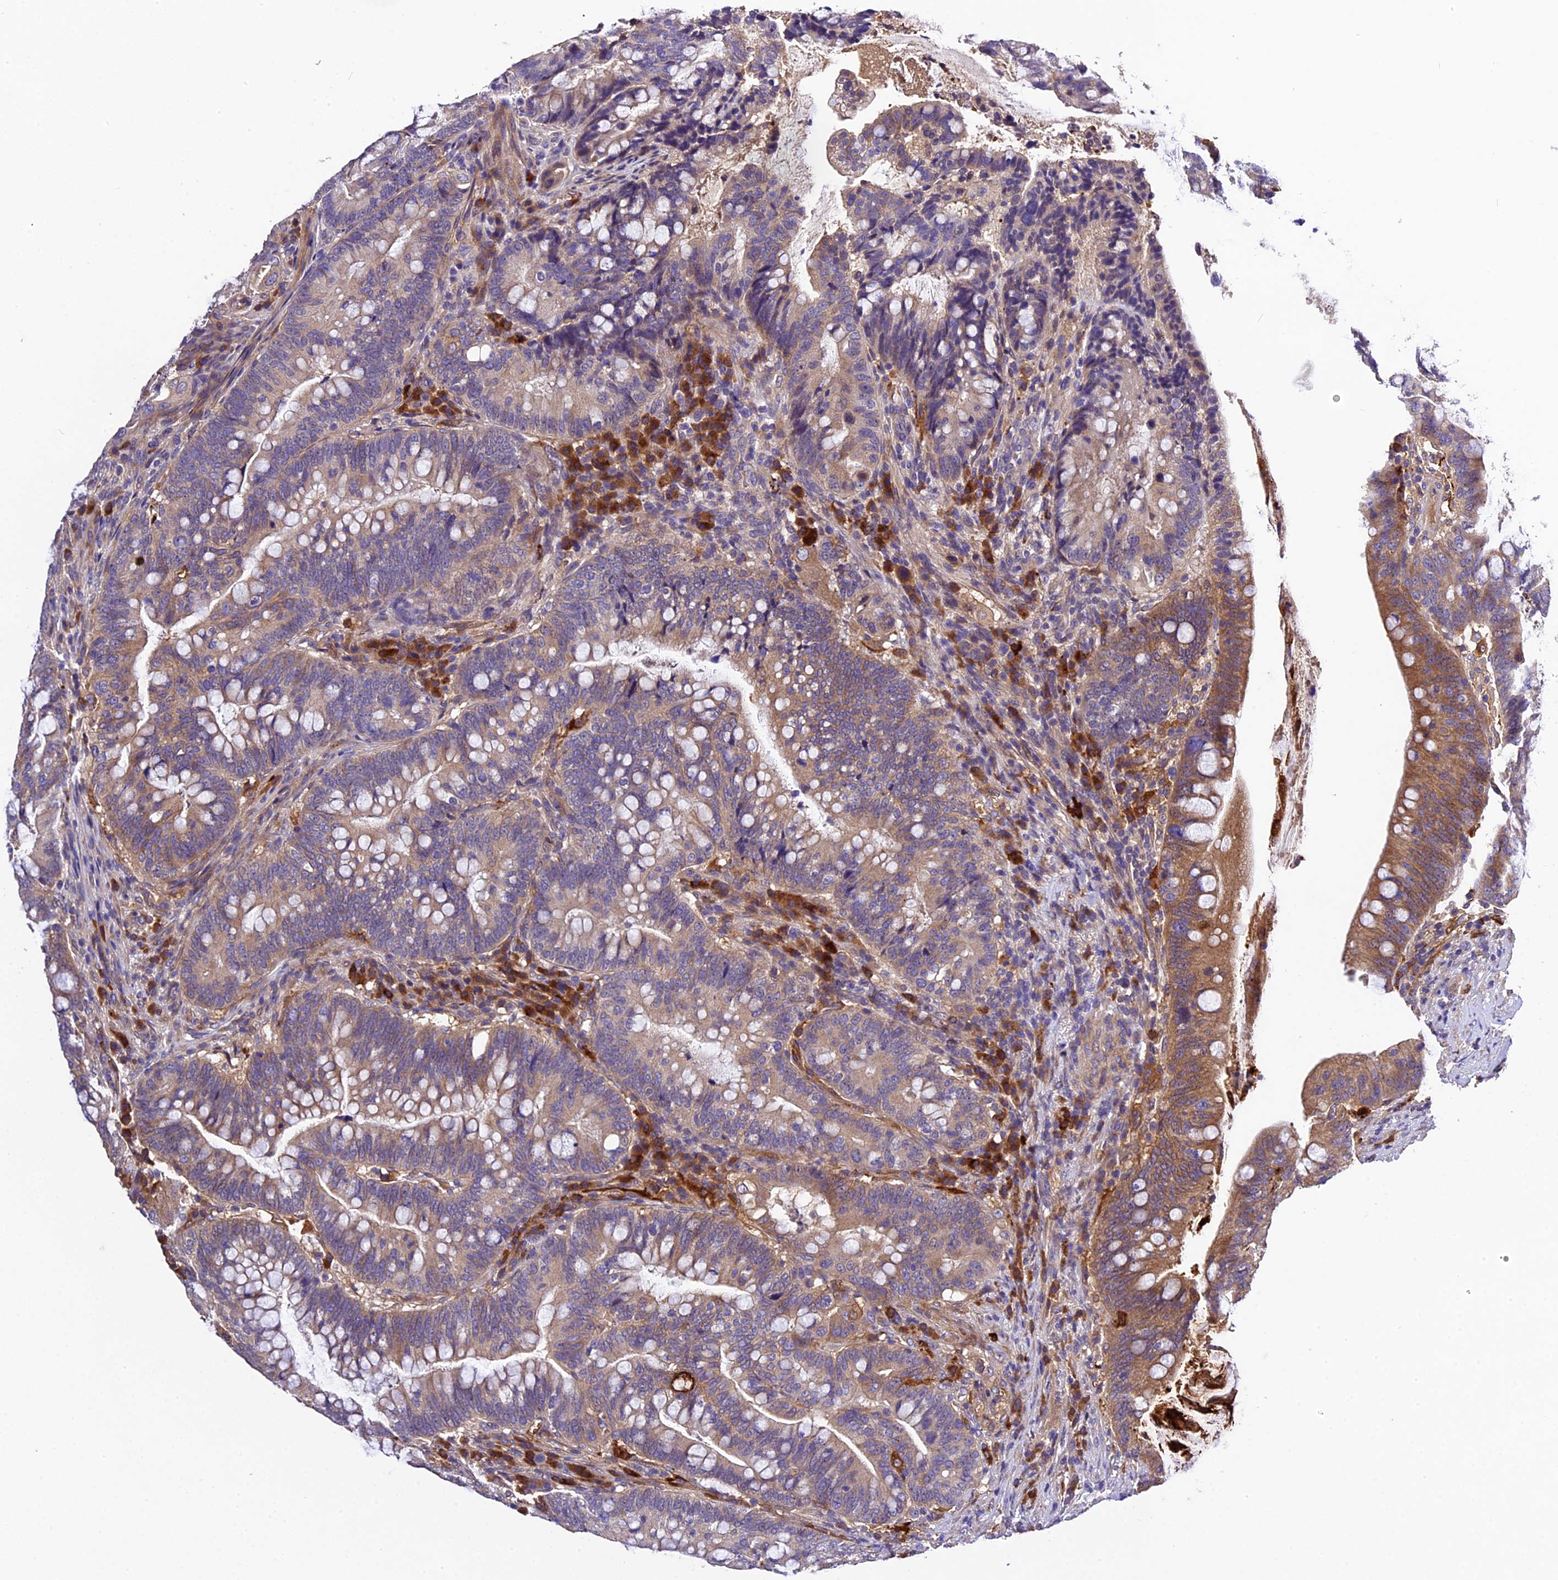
{"staining": {"intensity": "moderate", "quantity": "<25%", "location": "cytoplasmic/membranous"}, "tissue": "colorectal cancer", "cell_type": "Tumor cells", "image_type": "cancer", "snomed": [{"axis": "morphology", "description": "Adenocarcinoma, NOS"}, {"axis": "topography", "description": "Colon"}], "caption": "IHC staining of colorectal cancer (adenocarcinoma), which exhibits low levels of moderate cytoplasmic/membranous positivity in approximately <25% of tumor cells indicating moderate cytoplasmic/membranous protein positivity. The staining was performed using DAB (3,3'-diaminobenzidine) (brown) for protein detection and nuclei were counterstained in hematoxylin (blue).", "gene": "CILP2", "patient": {"sex": "female", "age": 66}}